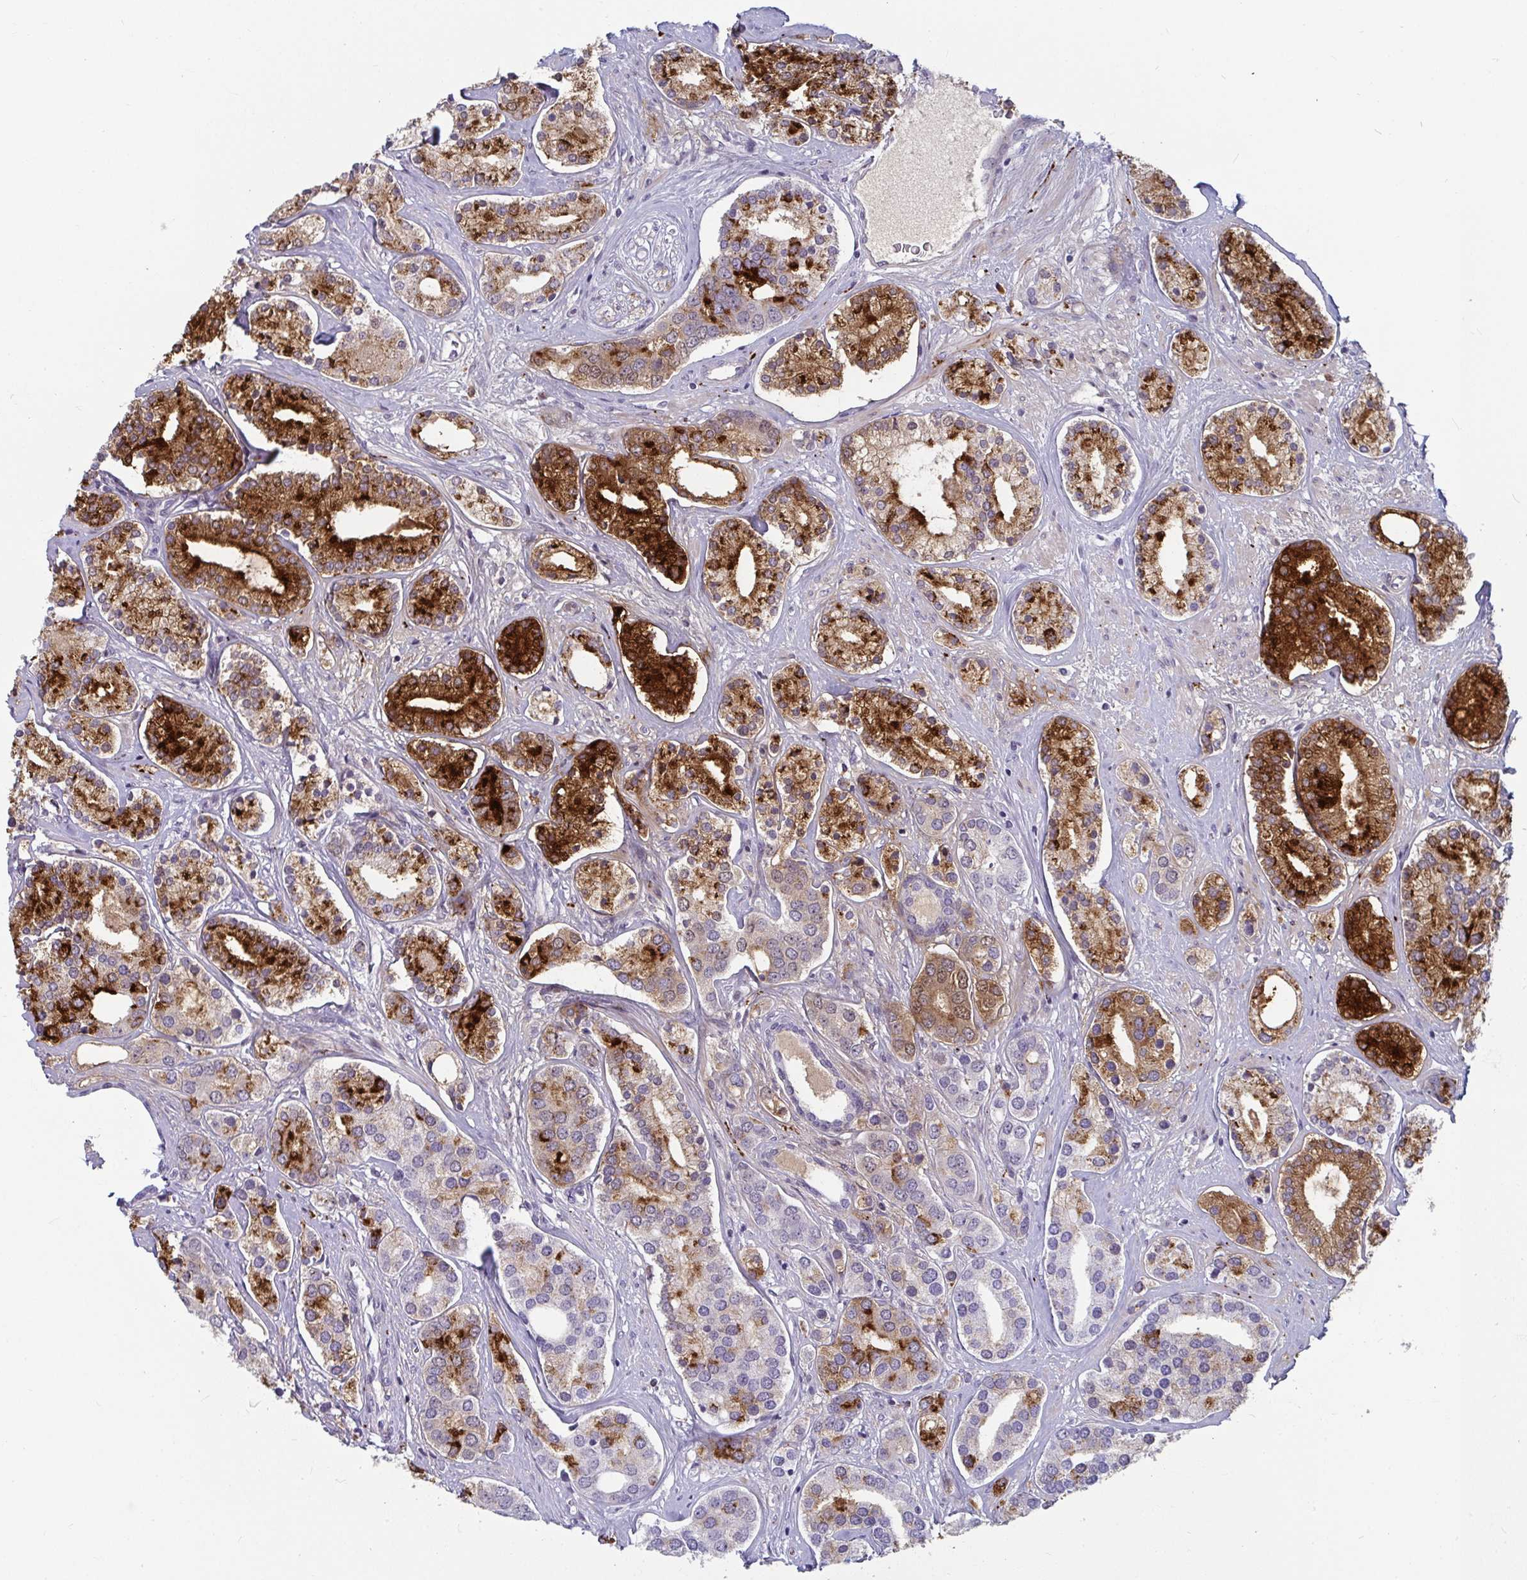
{"staining": {"intensity": "strong", "quantity": ">75%", "location": "cytoplasmic/membranous,nuclear"}, "tissue": "prostate cancer", "cell_type": "Tumor cells", "image_type": "cancer", "snomed": [{"axis": "morphology", "description": "Adenocarcinoma, High grade"}, {"axis": "topography", "description": "Prostate"}], "caption": "DAB (3,3'-diaminobenzidine) immunohistochemical staining of human prostate cancer shows strong cytoplasmic/membranous and nuclear protein expression in about >75% of tumor cells.", "gene": "NPY", "patient": {"sex": "male", "age": 58}}